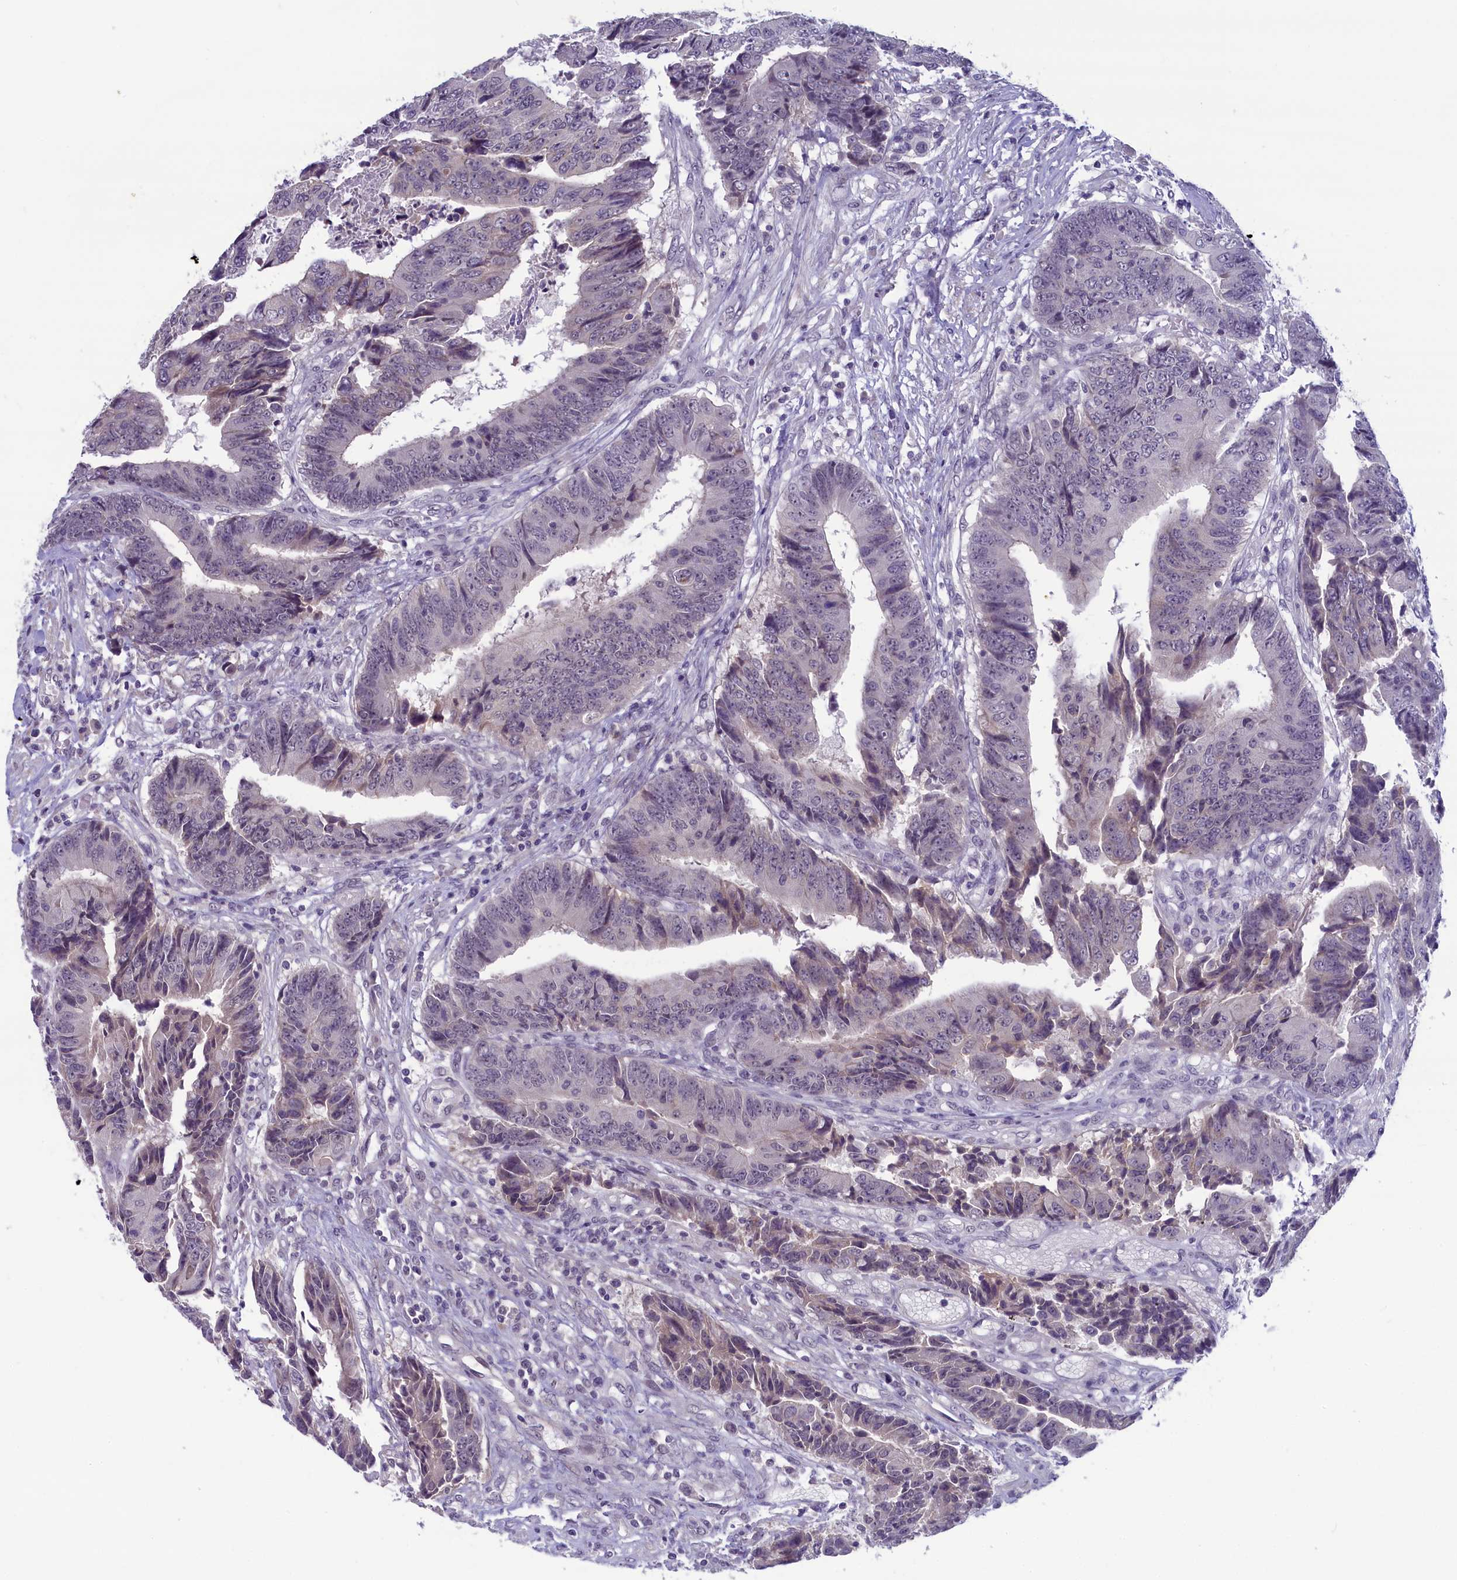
{"staining": {"intensity": "weak", "quantity": "<25%", "location": "nuclear"}, "tissue": "colorectal cancer", "cell_type": "Tumor cells", "image_type": "cancer", "snomed": [{"axis": "morphology", "description": "Adenocarcinoma, NOS"}, {"axis": "topography", "description": "Rectum"}], "caption": "This is an immunohistochemistry histopathology image of colorectal adenocarcinoma. There is no positivity in tumor cells.", "gene": "CRAMP1", "patient": {"sex": "male", "age": 84}}